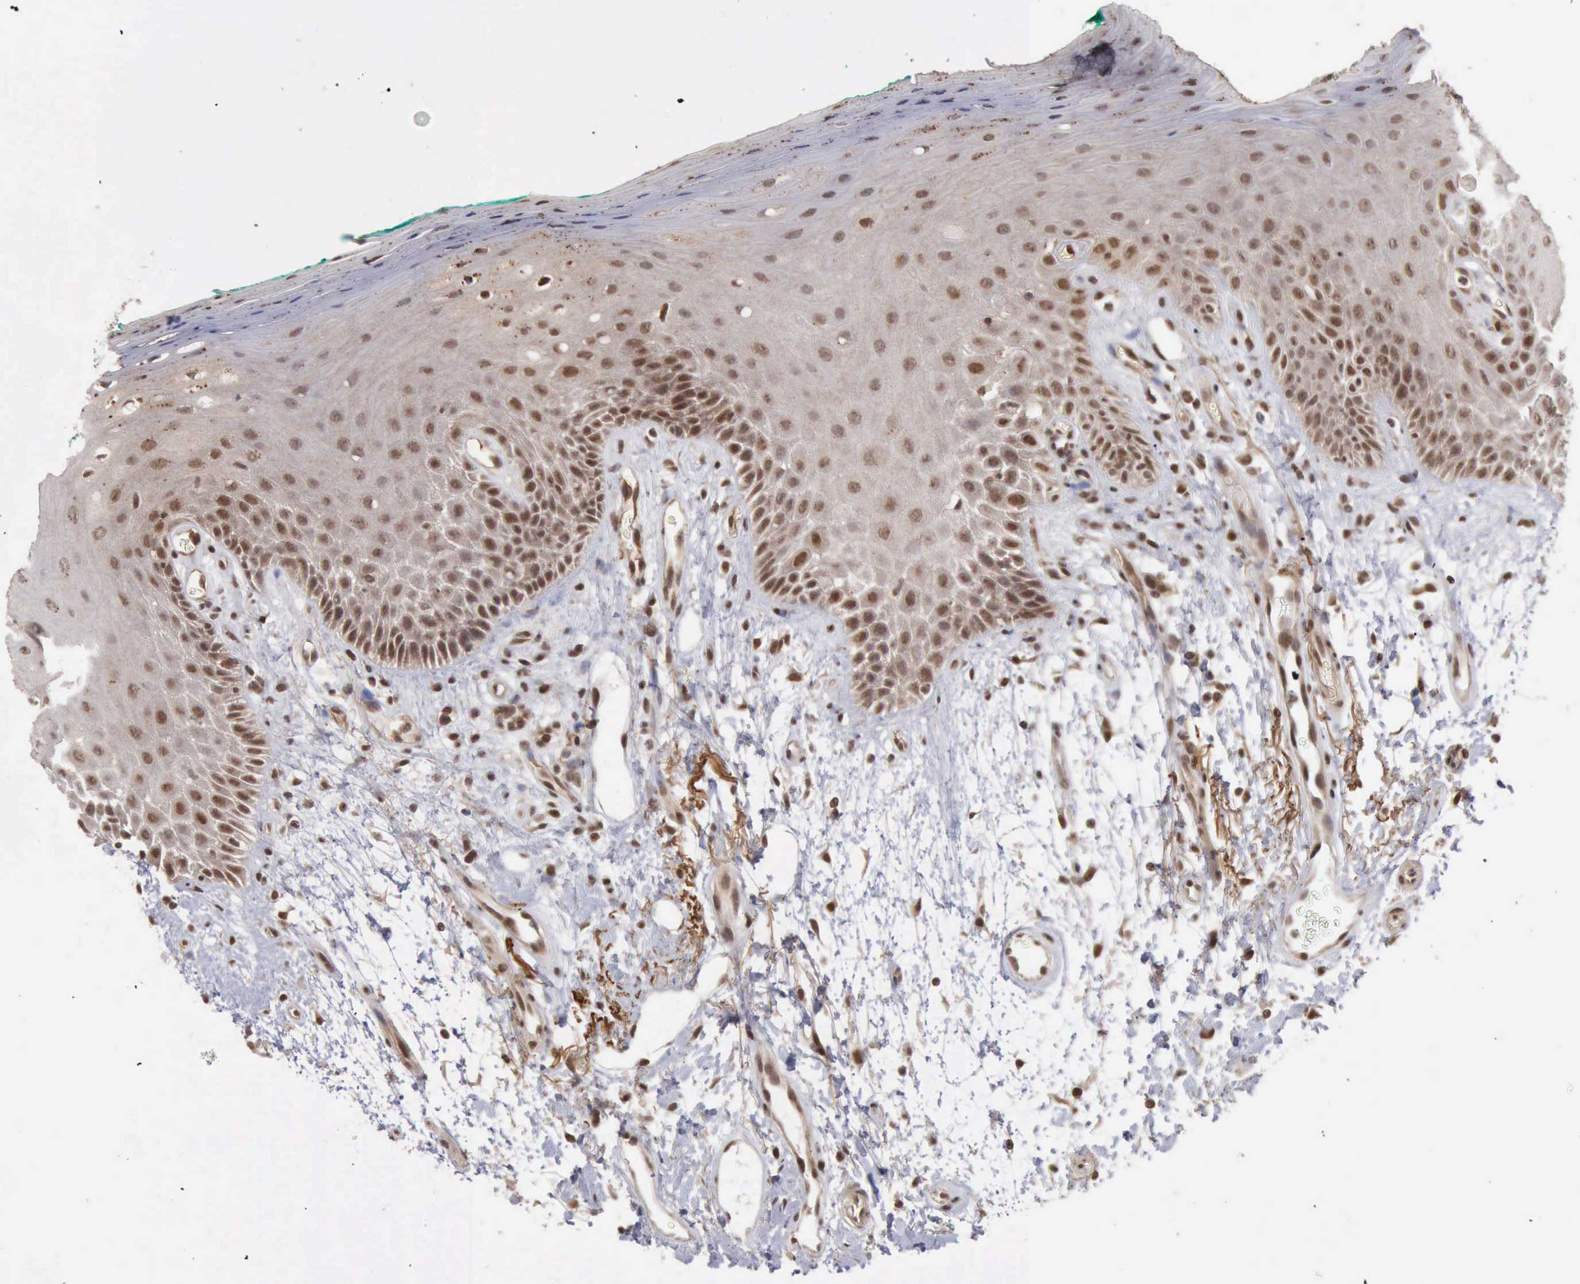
{"staining": {"intensity": "moderate", "quantity": ">75%", "location": "cytoplasmic/membranous,nuclear"}, "tissue": "oral mucosa", "cell_type": "Squamous epithelial cells", "image_type": "normal", "snomed": [{"axis": "morphology", "description": "Normal tissue, NOS"}, {"axis": "morphology", "description": "Squamous cell carcinoma, NOS"}, {"axis": "topography", "description": "Skeletal muscle"}, {"axis": "topography", "description": "Oral tissue"}, {"axis": "topography", "description": "Head-Neck"}], "caption": "The photomicrograph exhibits immunohistochemical staining of normal oral mucosa. There is moderate cytoplasmic/membranous,nuclear positivity is seen in about >75% of squamous epithelial cells. The staining was performed using DAB to visualize the protein expression in brown, while the nuclei were stained in blue with hematoxylin (Magnification: 20x).", "gene": "CDKN2A", "patient": {"sex": "female", "age": 84}}